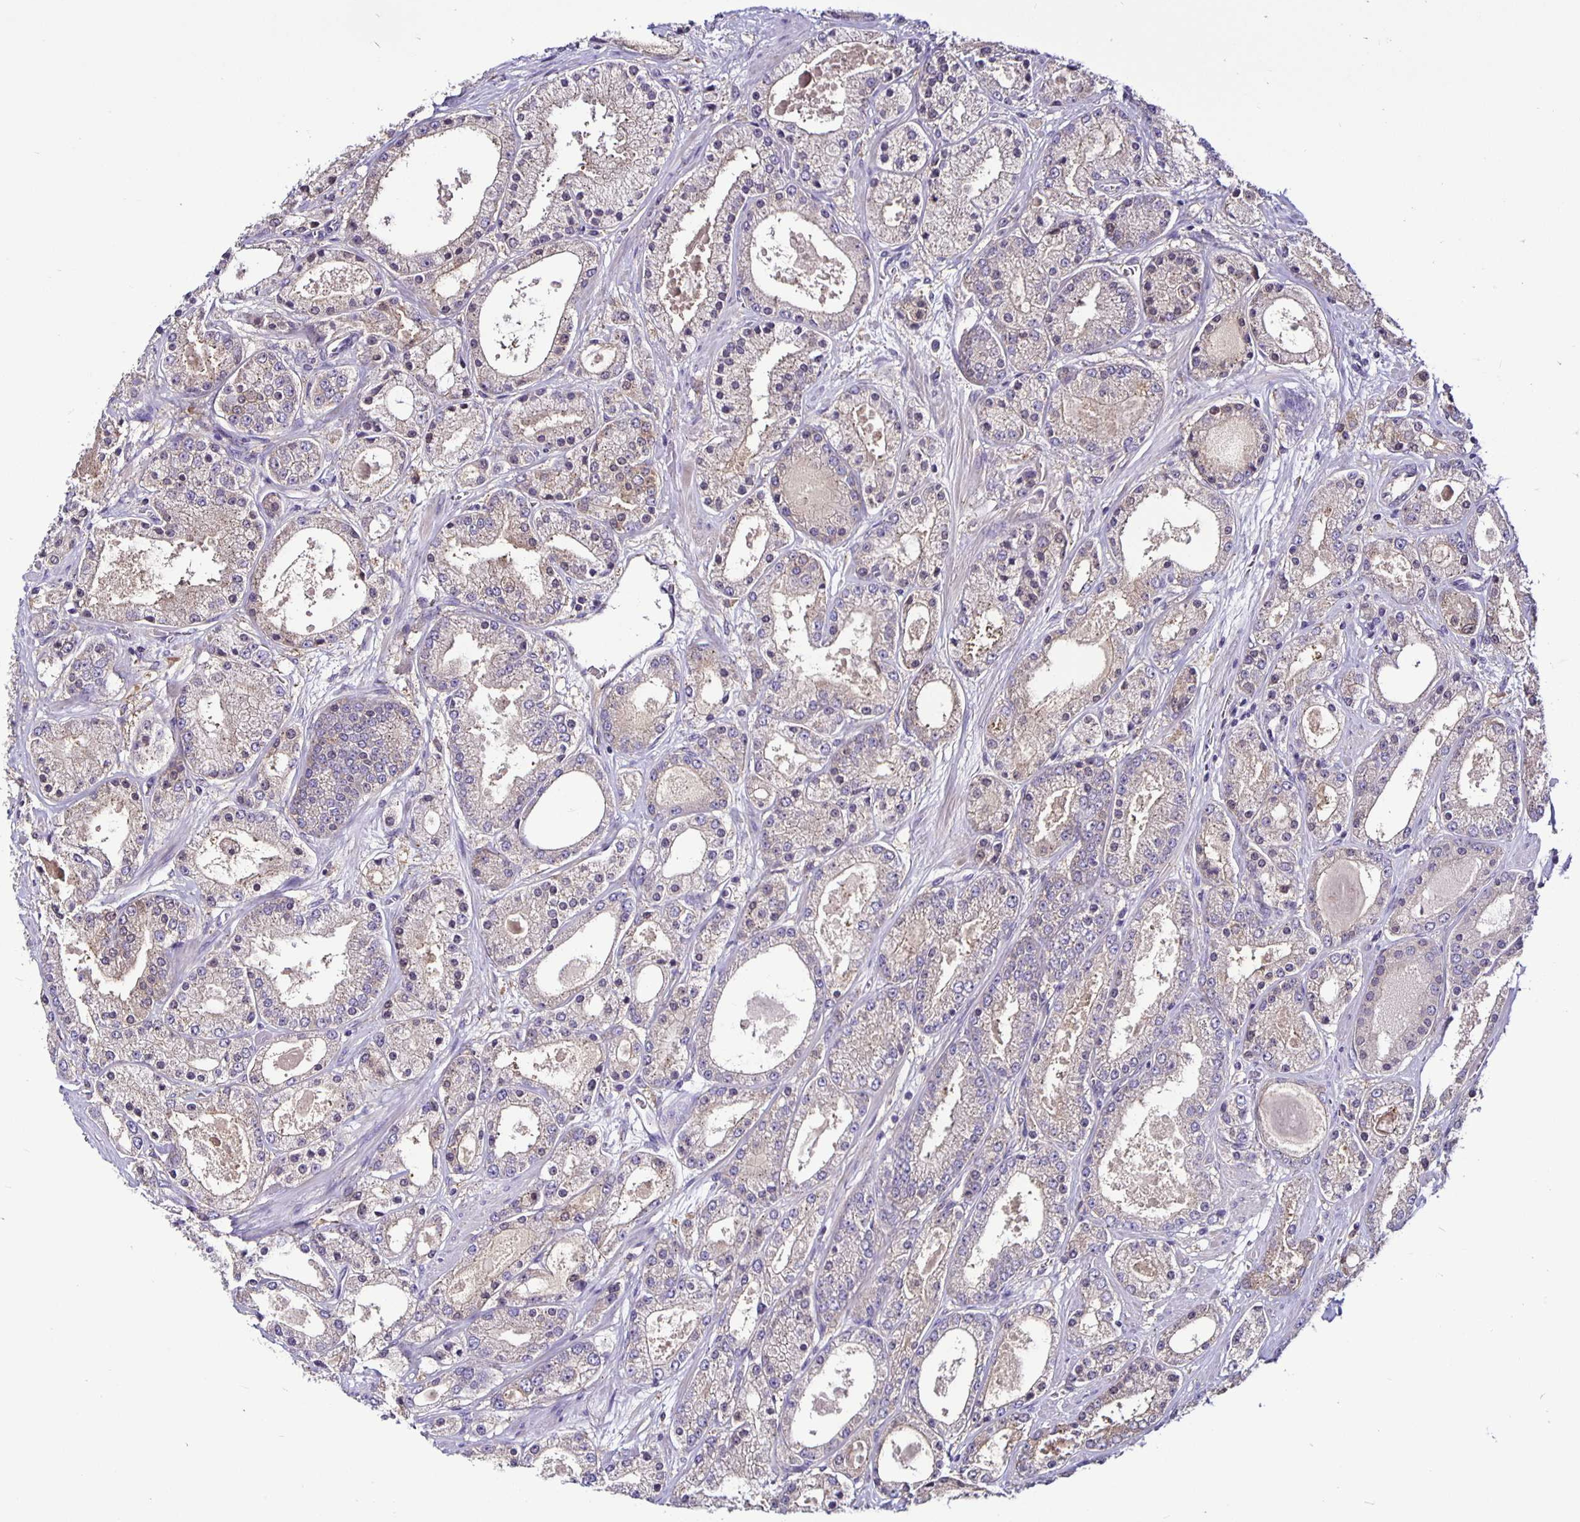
{"staining": {"intensity": "negative", "quantity": "none", "location": "none"}, "tissue": "prostate cancer", "cell_type": "Tumor cells", "image_type": "cancer", "snomed": [{"axis": "morphology", "description": "Adenocarcinoma, High grade"}, {"axis": "topography", "description": "Prostate"}], "caption": "Adenocarcinoma (high-grade) (prostate) stained for a protein using immunohistochemistry (IHC) demonstrates no staining tumor cells.", "gene": "SNX5", "patient": {"sex": "male", "age": 67}}